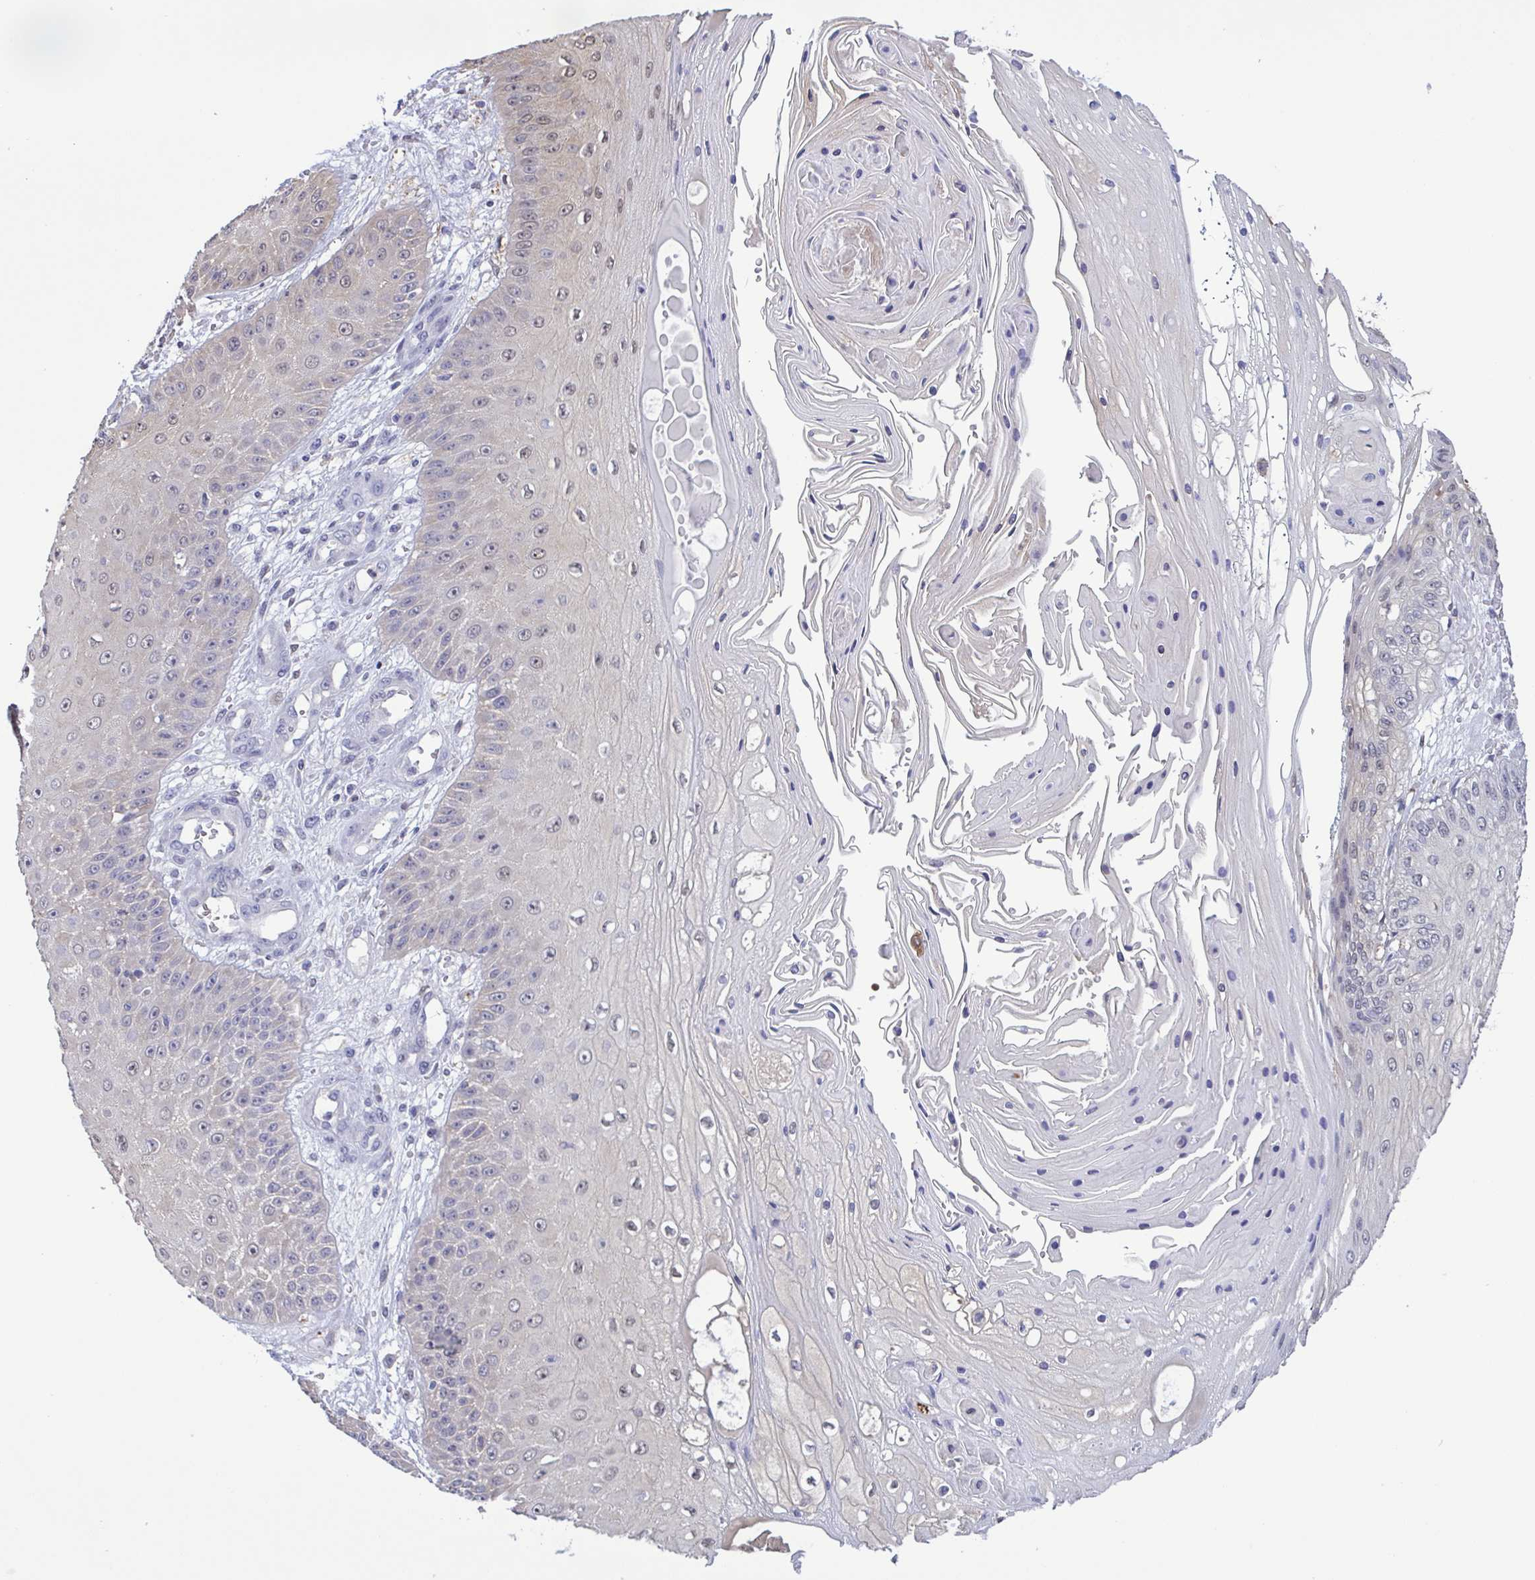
{"staining": {"intensity": "negative", "quantity": "none", "location": "none"}, "tissue": "skin cancer", "cell_type": "Tumor cells", "image_type": "cancer", "snomed": [{"axis": "morphology", "description": "Squamous cell carcinoma, NOS"}, {"axis": "topography", "description": "Skin"}], "caption": "Immunohistochemistry image of skin squamous cell carcinoma stained for a protein (brown), which demonstrates no positivity in tumor cells. The staining was performed using DAB (3,3'-diaminobenzidine) to visualize the protein expression in brown, while the nuclei were stained in blue with hematoxylin (Magnification: 20x).", "gene": "LDHC", "patient": {"sex": "male", "age": 70}}